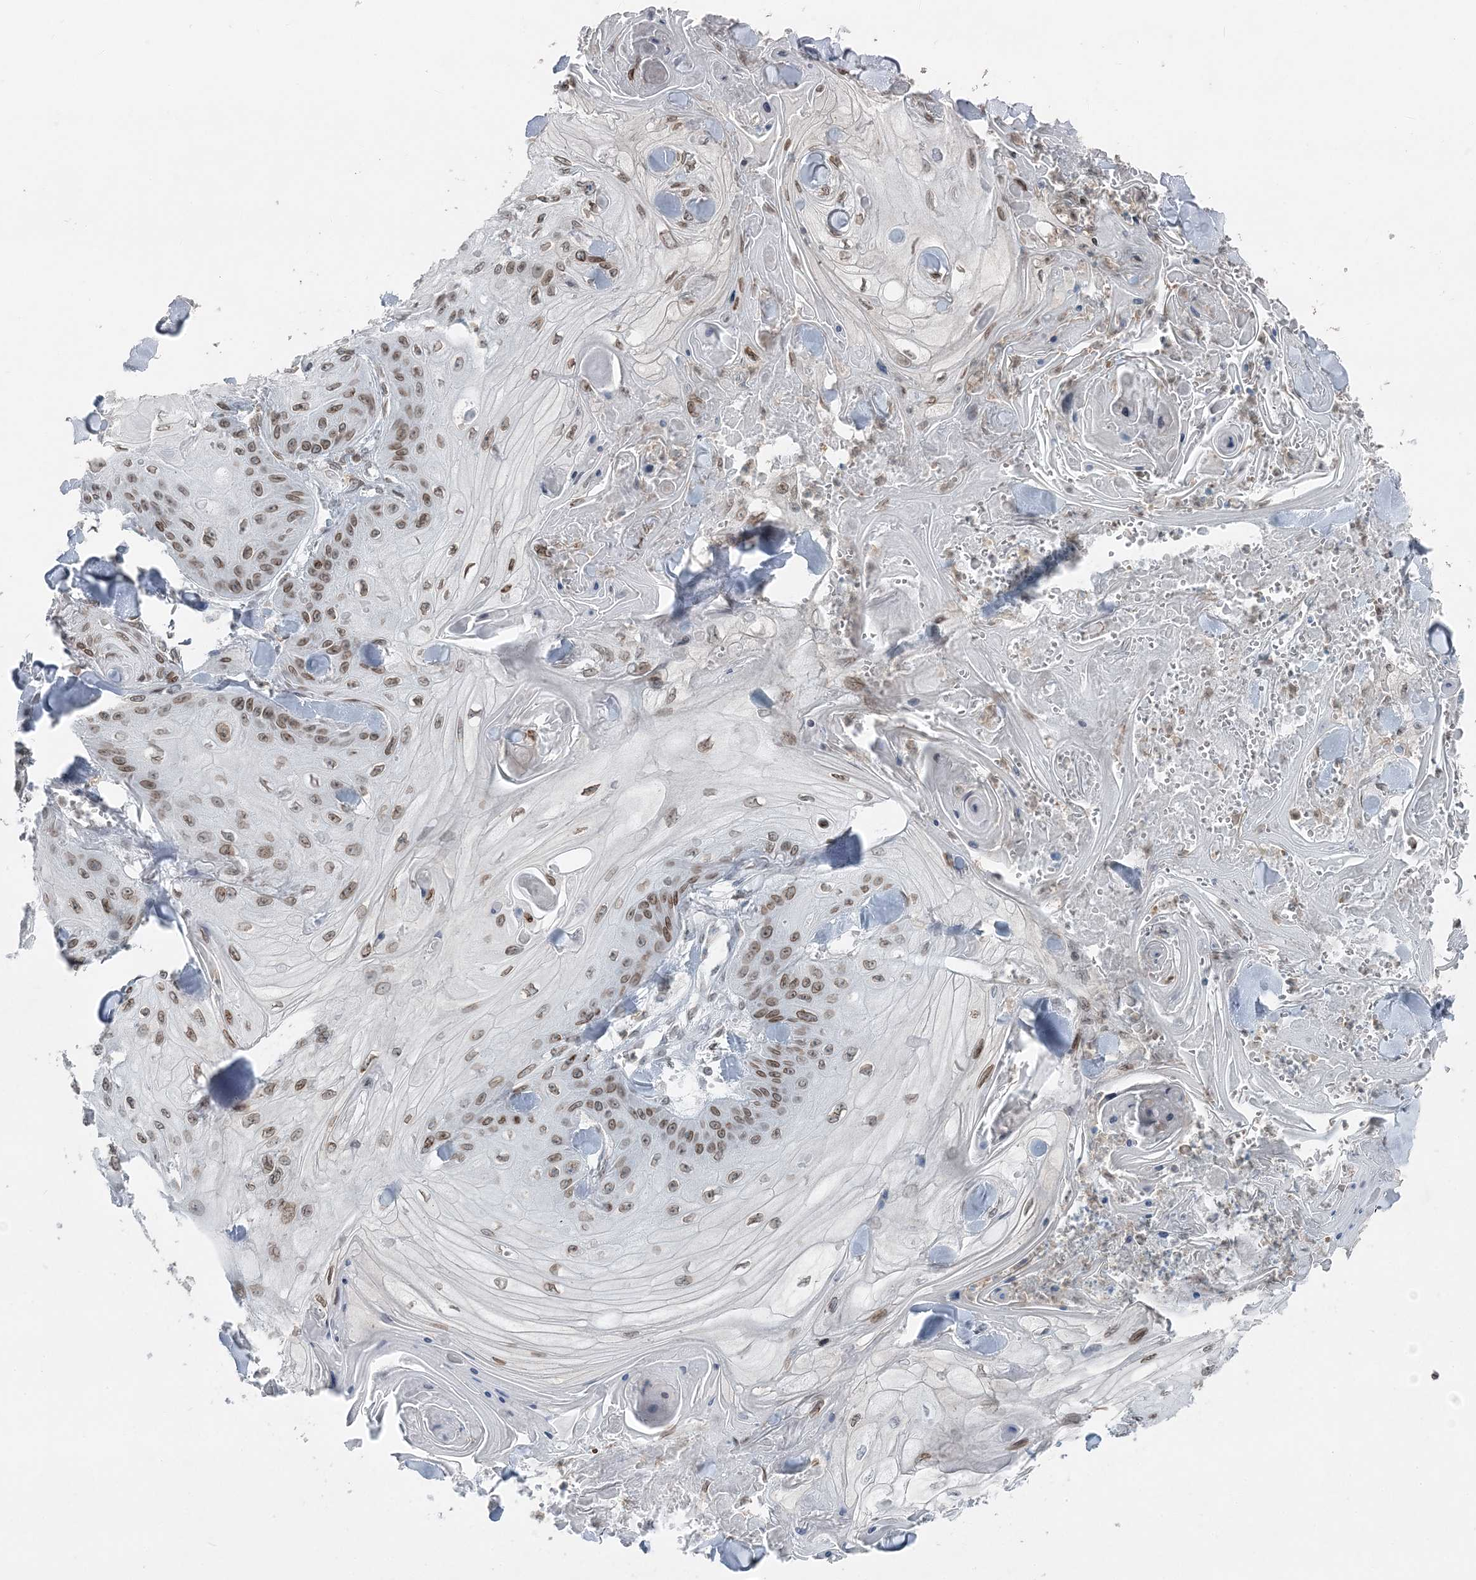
{"staining": {"intensity": "weak", "quantity": ">75%", "location": "cytoplasmic/membranous,nuclear"}, "tissue": "skin cancer", "cell_type": "Tumor cells", "image_type": "cancer", "snomed": [{"axis": "morphology", "description": "Squamous cell carcinoma, NOS"}, {"axis": "topography", "description": "Skin"}], "caption": "About >75% of tumor cells in human skin cancer show weak cytoplasmic/membranous and nuclear protein staining as visualized by brown immunohistochemical staining.", "gene": "GJD4", "patient": {"sex": "male", "age": 74}}